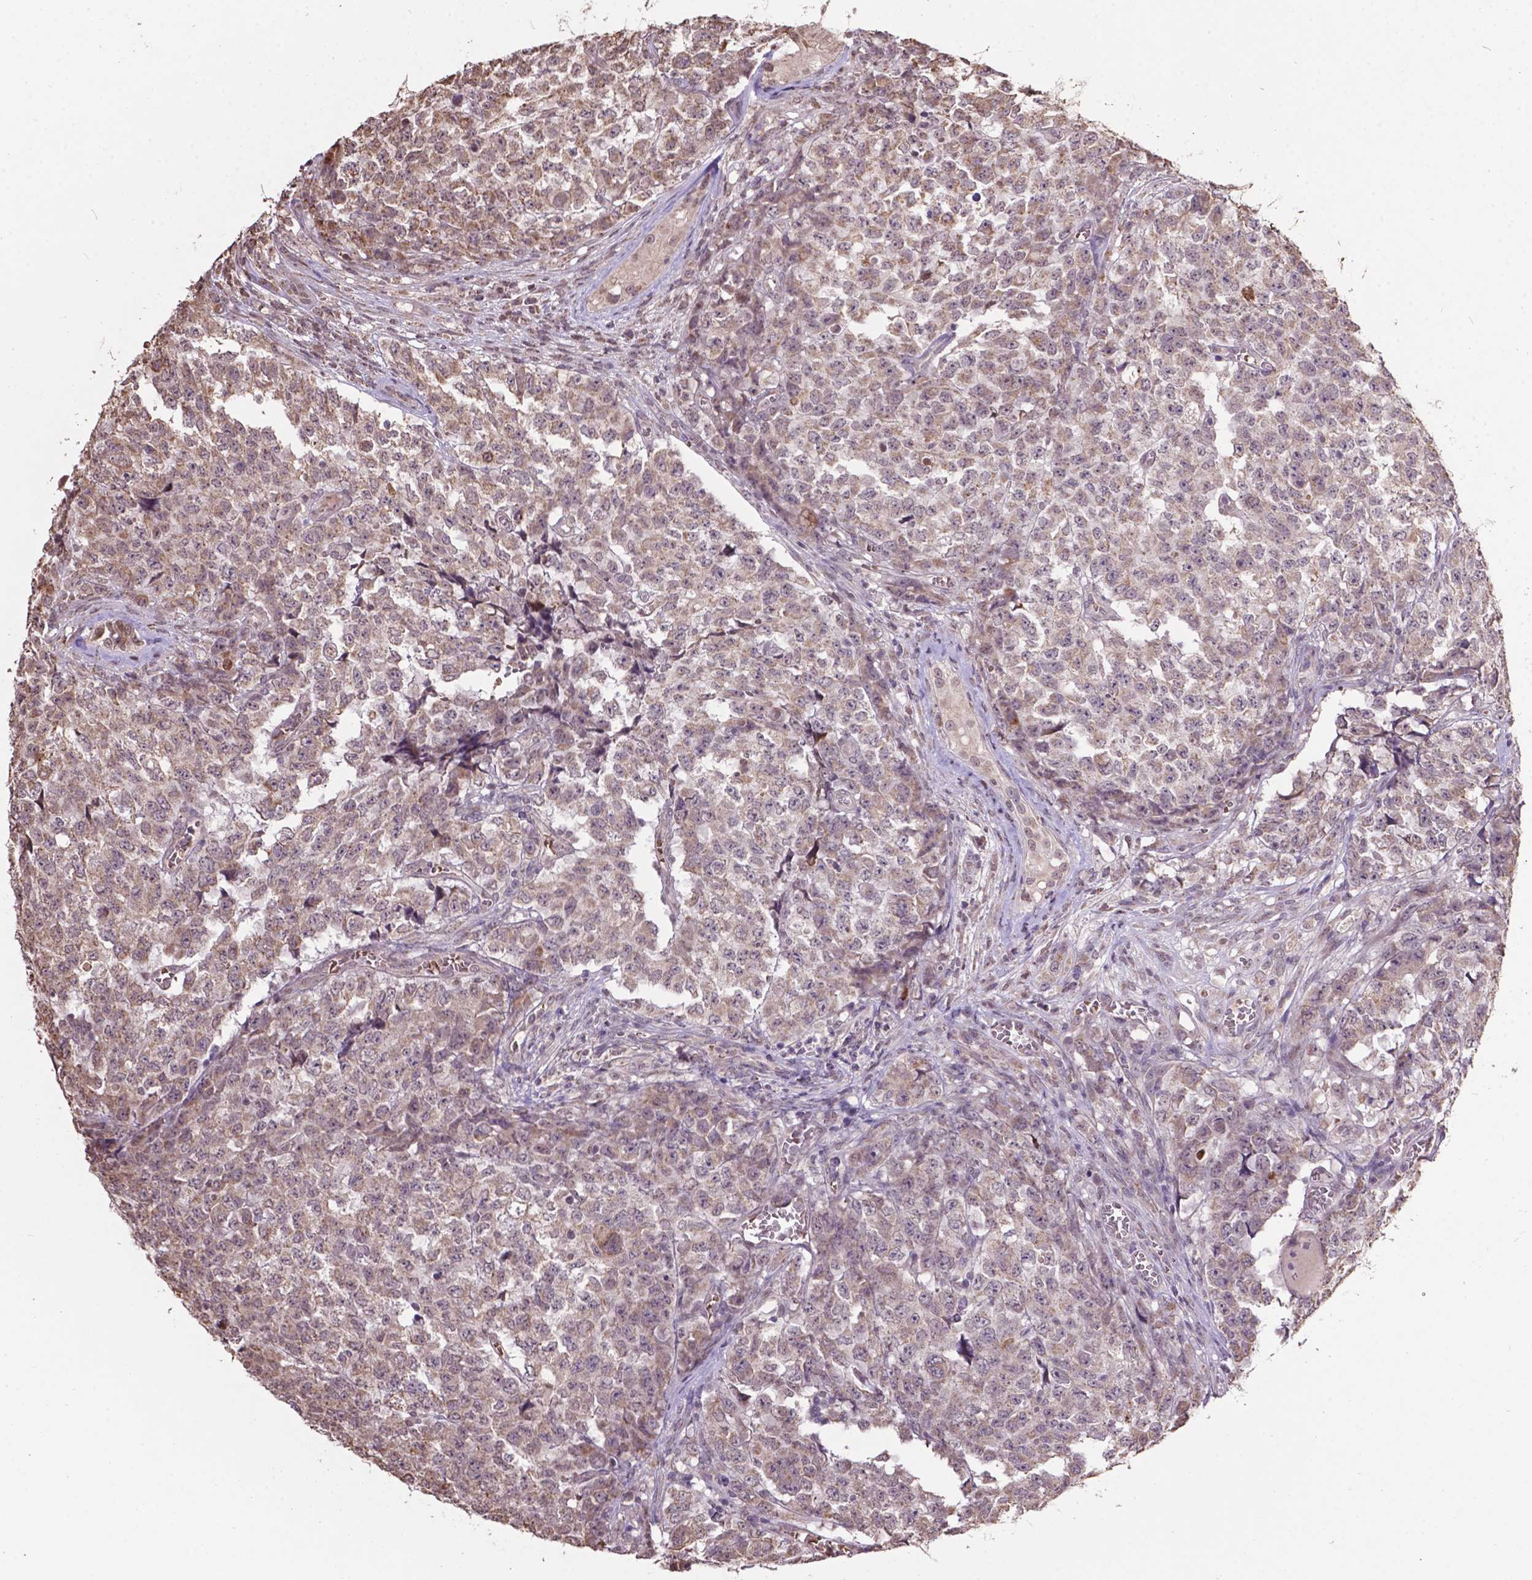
{"staining": {"intensity": "weak", "quantity": ">75%", "location": "cytoplasmic/membranous"}, "tissue": "testis cancer", "cell_type": "Tumor cells", "image_type": "cancer", "snomed": [{"axis": "morphology", "description": "Carcinoma, Embryonal, NOS"}, {"axis": "topography", "description": "Testis"}], "caption": "Weak cytoplasmic/membranous staining is present in about >75% of tumor cells in embryonal carcinoma (testis).", "gene": "GLRA2", "patient": {"sex": "male", "age": 23}}